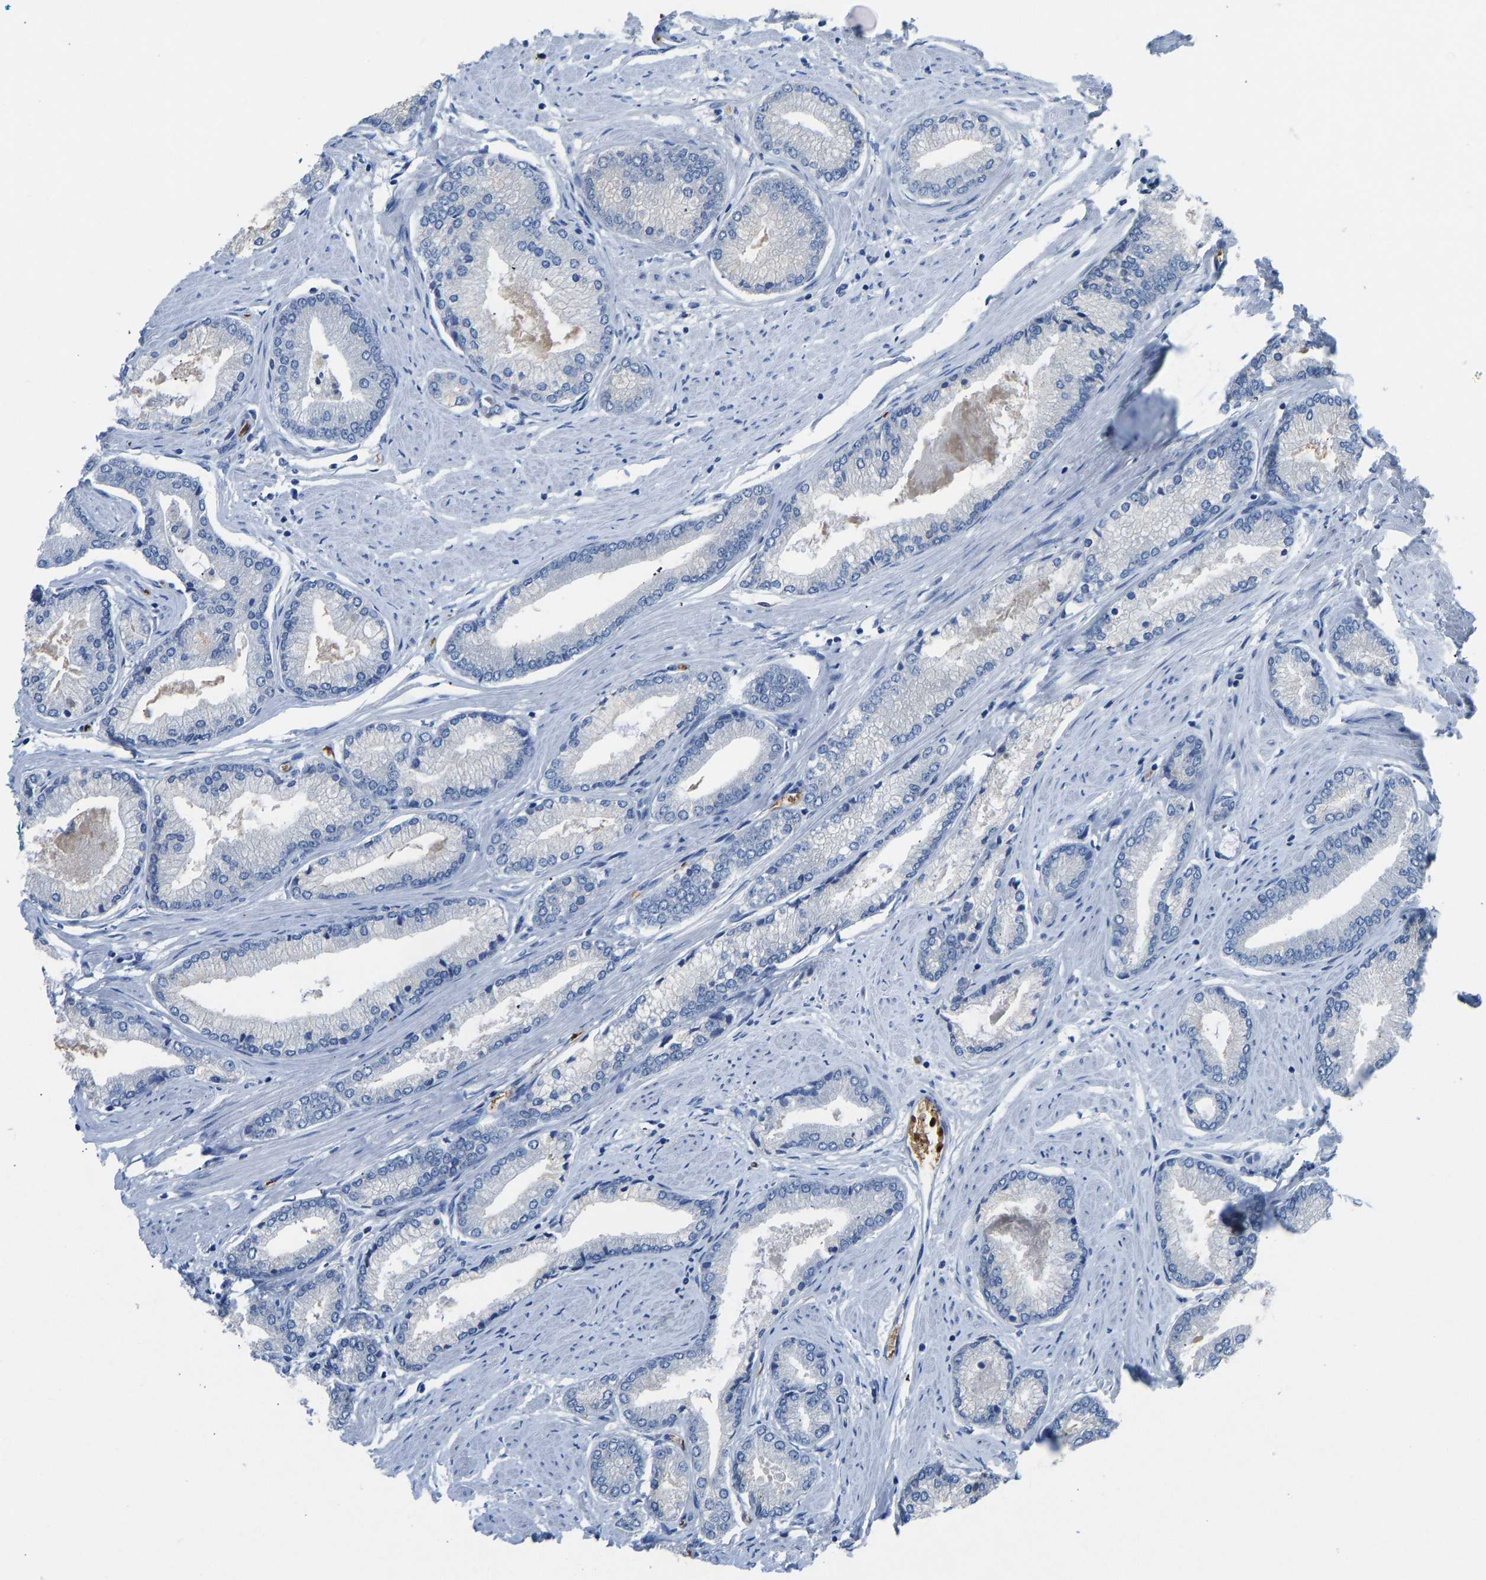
{"staining": {"intensity": "negative", "quantity": "none", "location": "none"}, "tissue": "prostate cancer", "cell_type": "Tumor cells", "image_type": "cancer", "snomed": [{"axis": "morphology", "description": "Adenocarcinoma, High grade"}, {"axis": "topography", "description": "Prostate"}], "caption": "This is a micrograph of IHC staining of prostate cancer, which shows no expression in tumor cells. Nuclei are stained in blue.", "gene": "PIGS", "patient": {"sex": "male", "age": 61}}